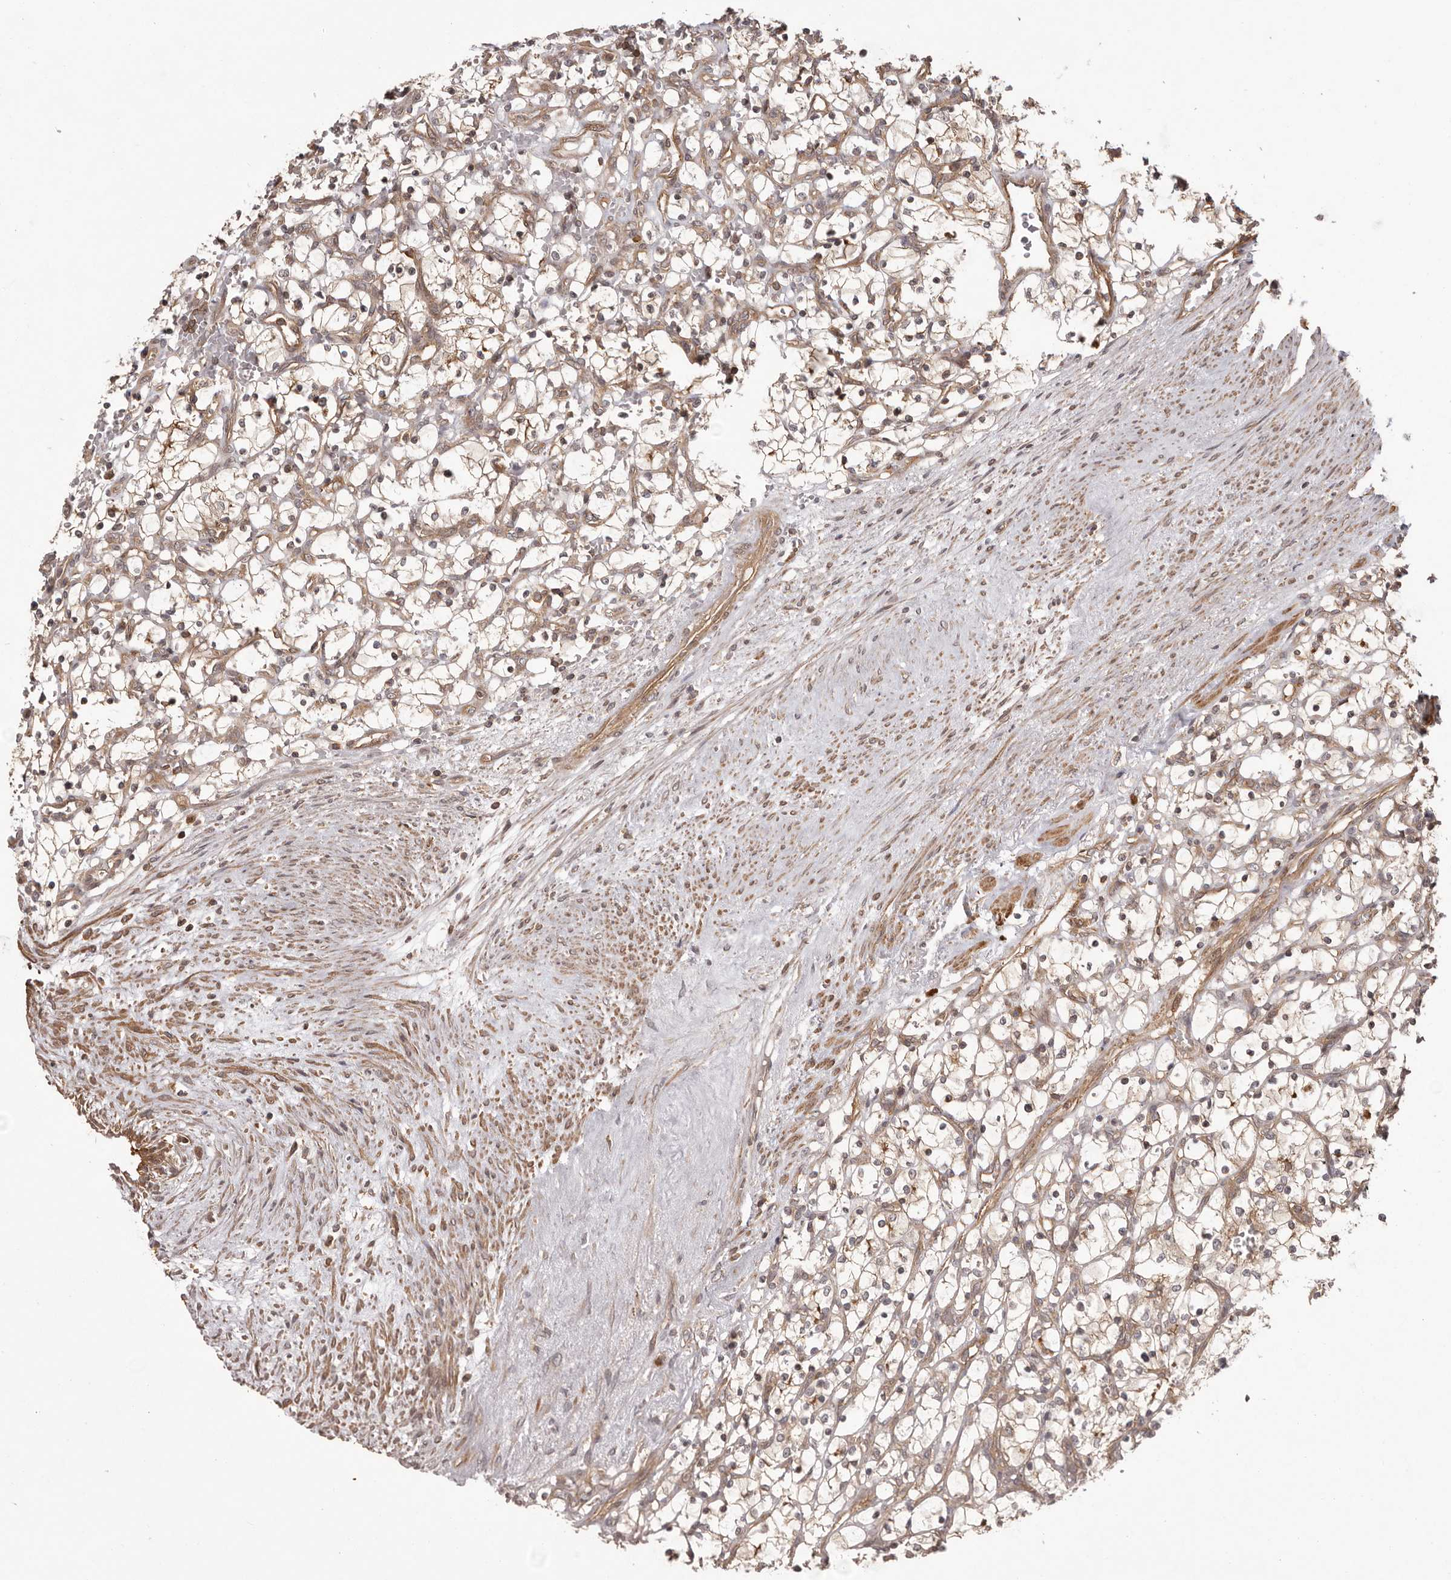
{"staining": {"intensity": "weak", "quantity": "25%-75%", "location": "cytoplasmic/membranous"}, "tissue": "renal cancer", "cell_type": "Tumor cells", "image_type": "cancer", "snomed": [{"axis": "morphology", "description": "Adenocarcinoma, NOS"}, {"axis": "topography", "description": "Kidney"}], "caption": "An image of renal cancer stained for a protein displays weak cytoplasmic/membranous brown staining in tumor cells.", "gene": "NFKBIA", "patient": {"sex": "female", "age": 69}}